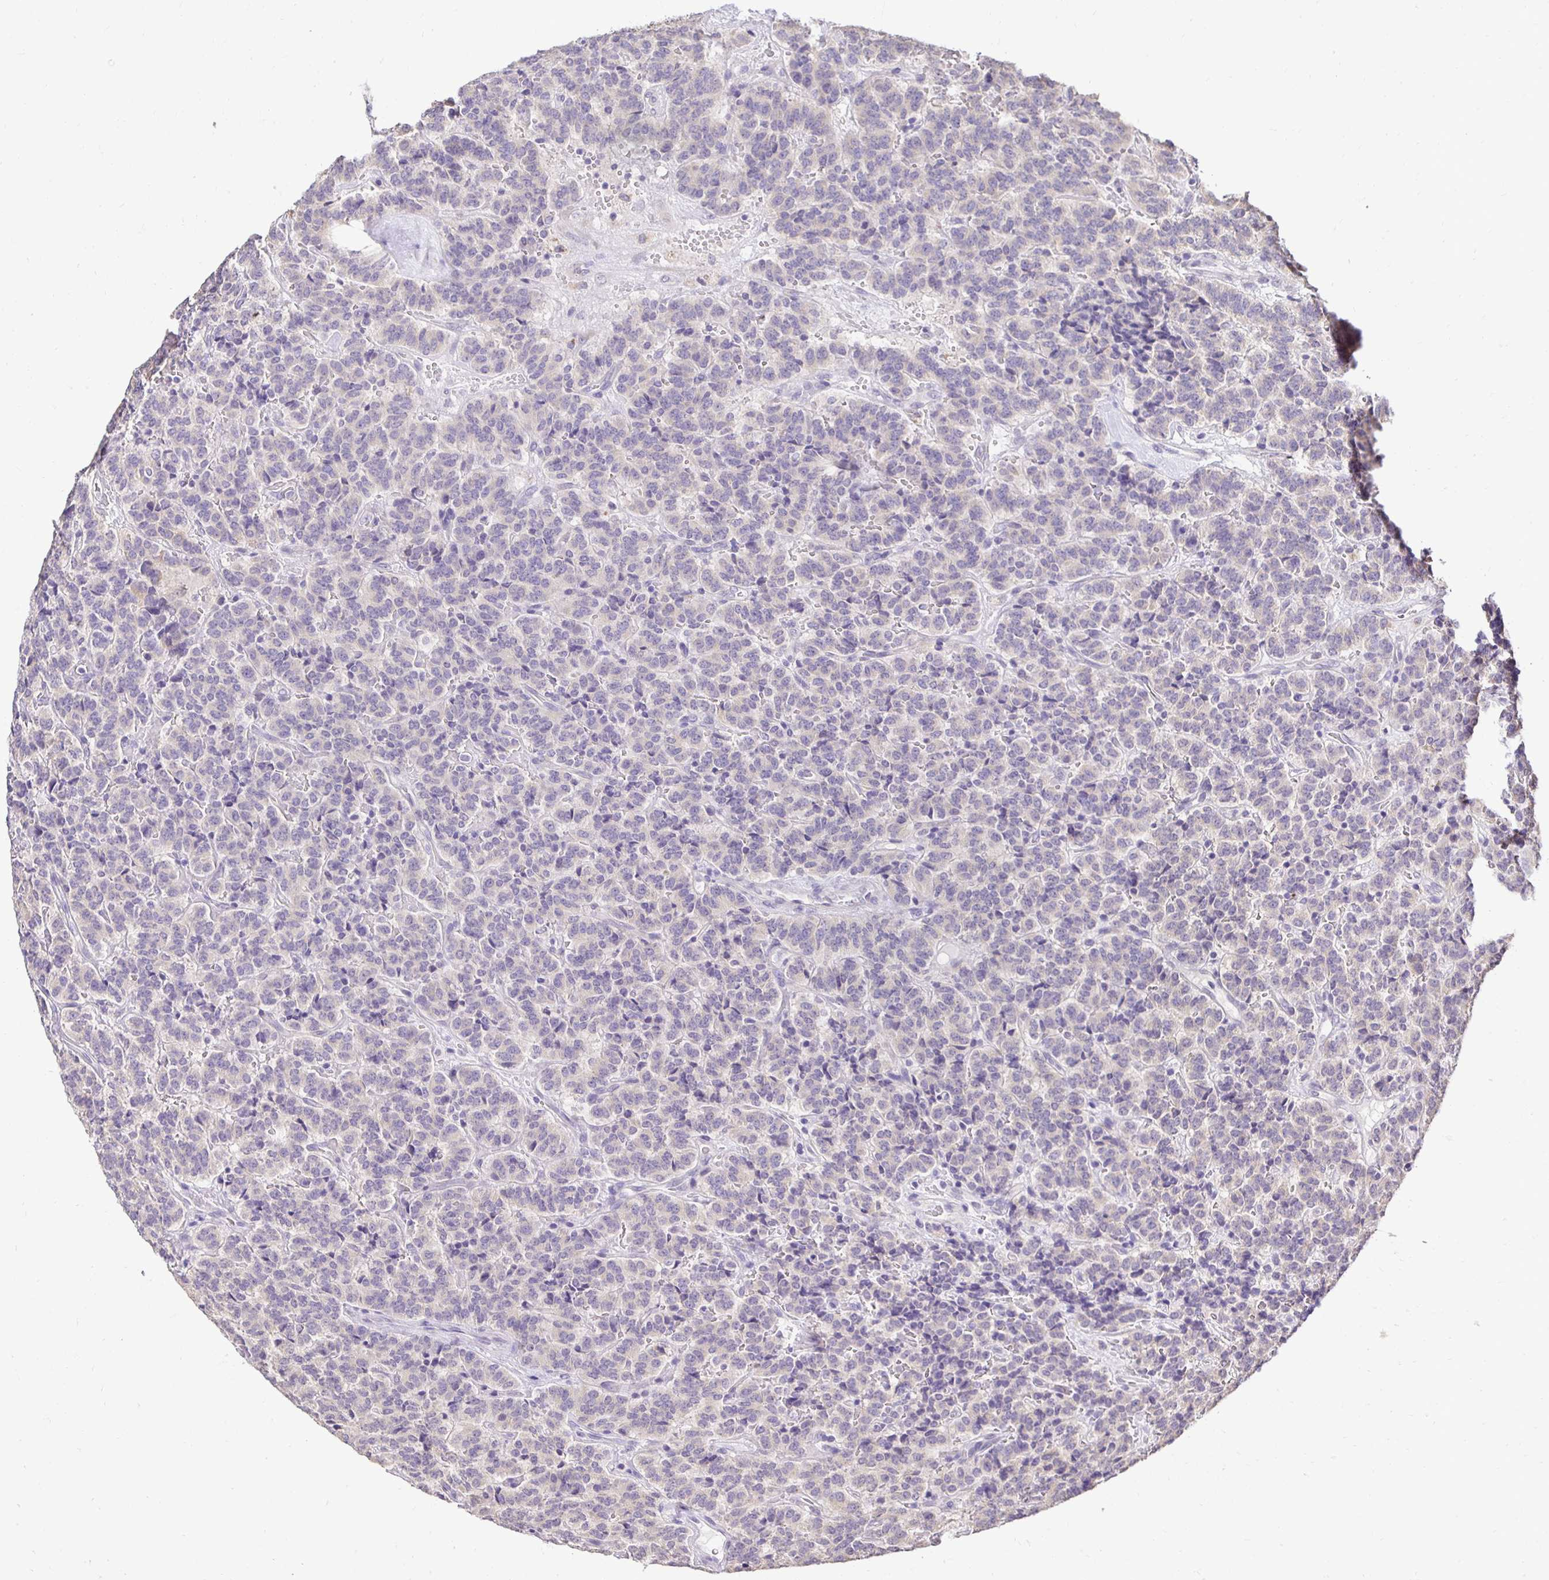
{"staining": {"intensity": "negative", "quantity": "none", "location": "none"}, "tissue": "carcinoid", "cell_type": "Tumor cells", "image_type": "cancer", "snomed": [{"axis": "morphology", "description": "Carcinoid, malignant, NOS"}, {"axis": "topography", "description": "Pancreas"}], "caption": "An IHC photomicrograph of carcinoid is shown. There is no staining in tumor cells of carcinoid.", "gene": "RHEBL1", "patient": {"sex": "male", "age": 36}}